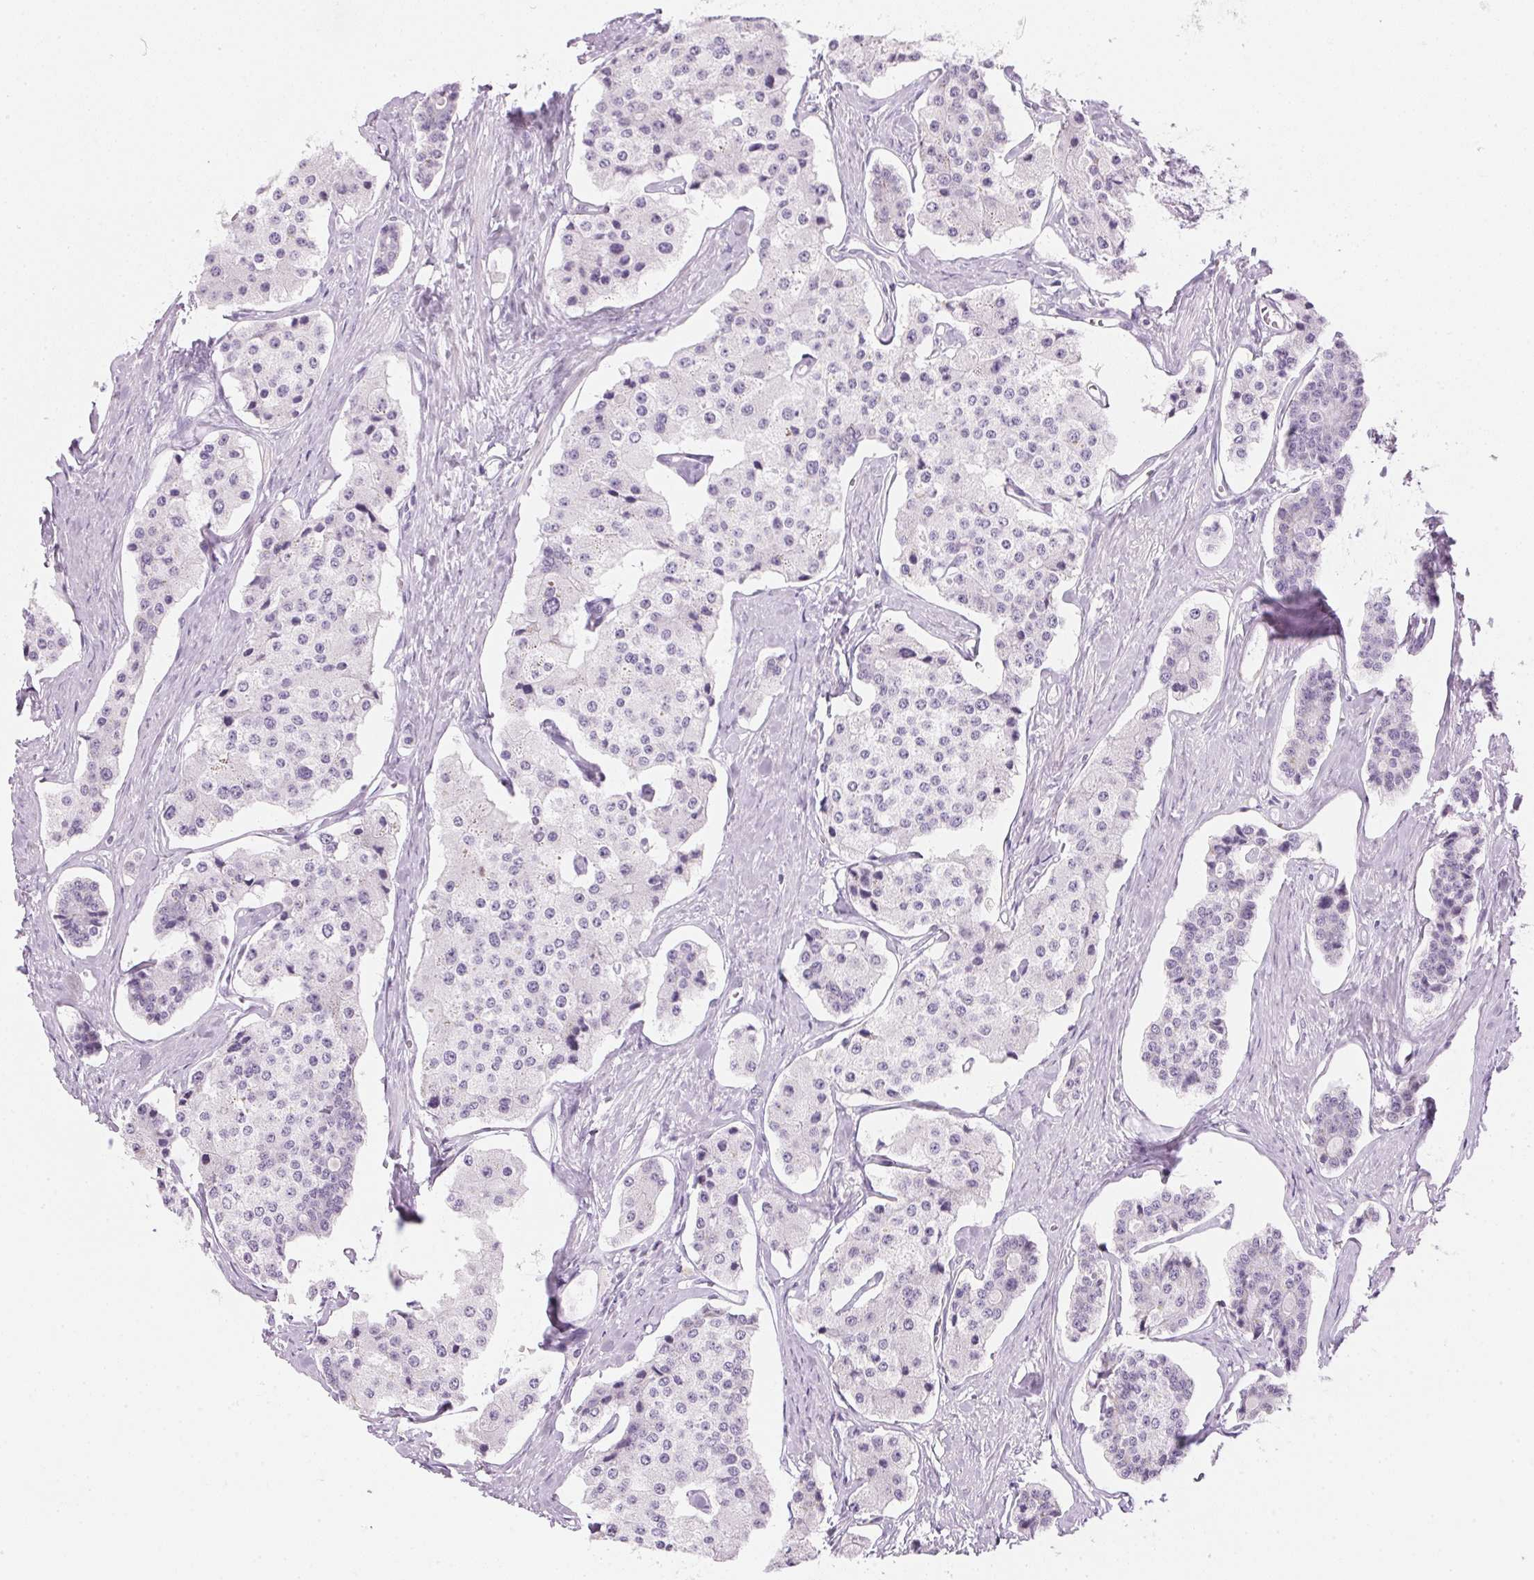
{"staining": {"intensity": "negative", "quantity": "none", "location": "none"}, "tissue": "carcinoid", "cell_type": "Tumor cells", "image_type": "cancer", "snomed": [{"axis": "morphology", "description": "Carcinoid, malignant, NOS"}, {"axis": "topography", "description": "Small intestine"}], "caption": "High power microscopy histopathology image of an immunohistochemistry micrograph of carcinoid, revealing no significant positivity in tumor cells.", "gene": "IGFBP1", "patient": {"sex": "female", "age": 65}}